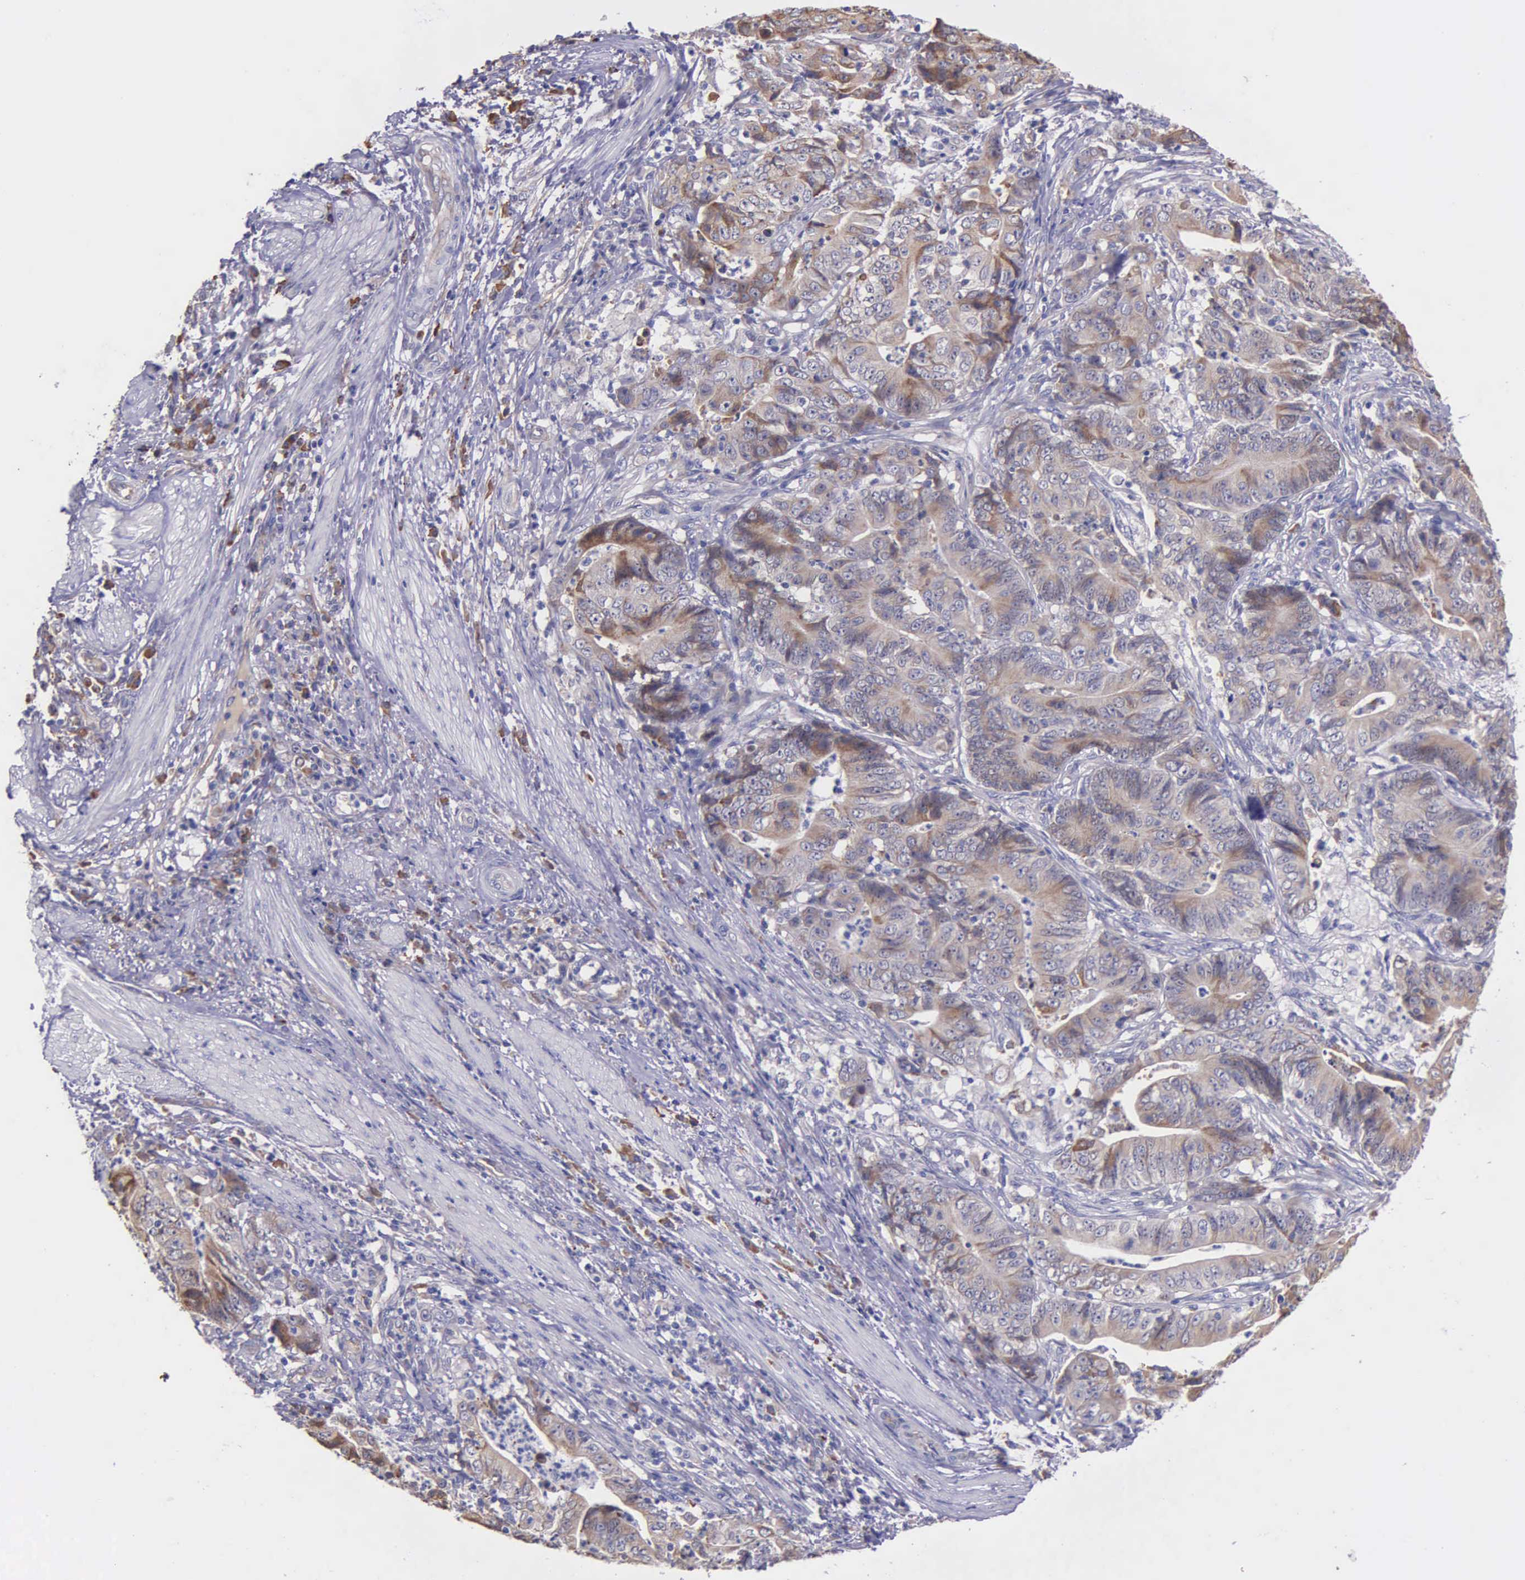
{"staining": {"intensity": "weak", "quantity": ">75%", "location": "cytoplasmic/membranous"}, "tissue": "stomach cancer", "cell_type": "Tumor cells", "image_type": "cancer", "snomed": [{"axis": "morphology", "description": "Adenocarcinoma, NOS"}, {"axis": "topography", "description": "Stomach, lower"}], "caption": "The immunohistochemical stain labels weak cytoplasmic/membranous staining in tumor cells of stomach cancer (adenocarcinoma) tissue. (IHC, brightfield microscopy, high magnification).", "gene": "ZC3H12B", "patient": {"sex": "female", "age": 86}}